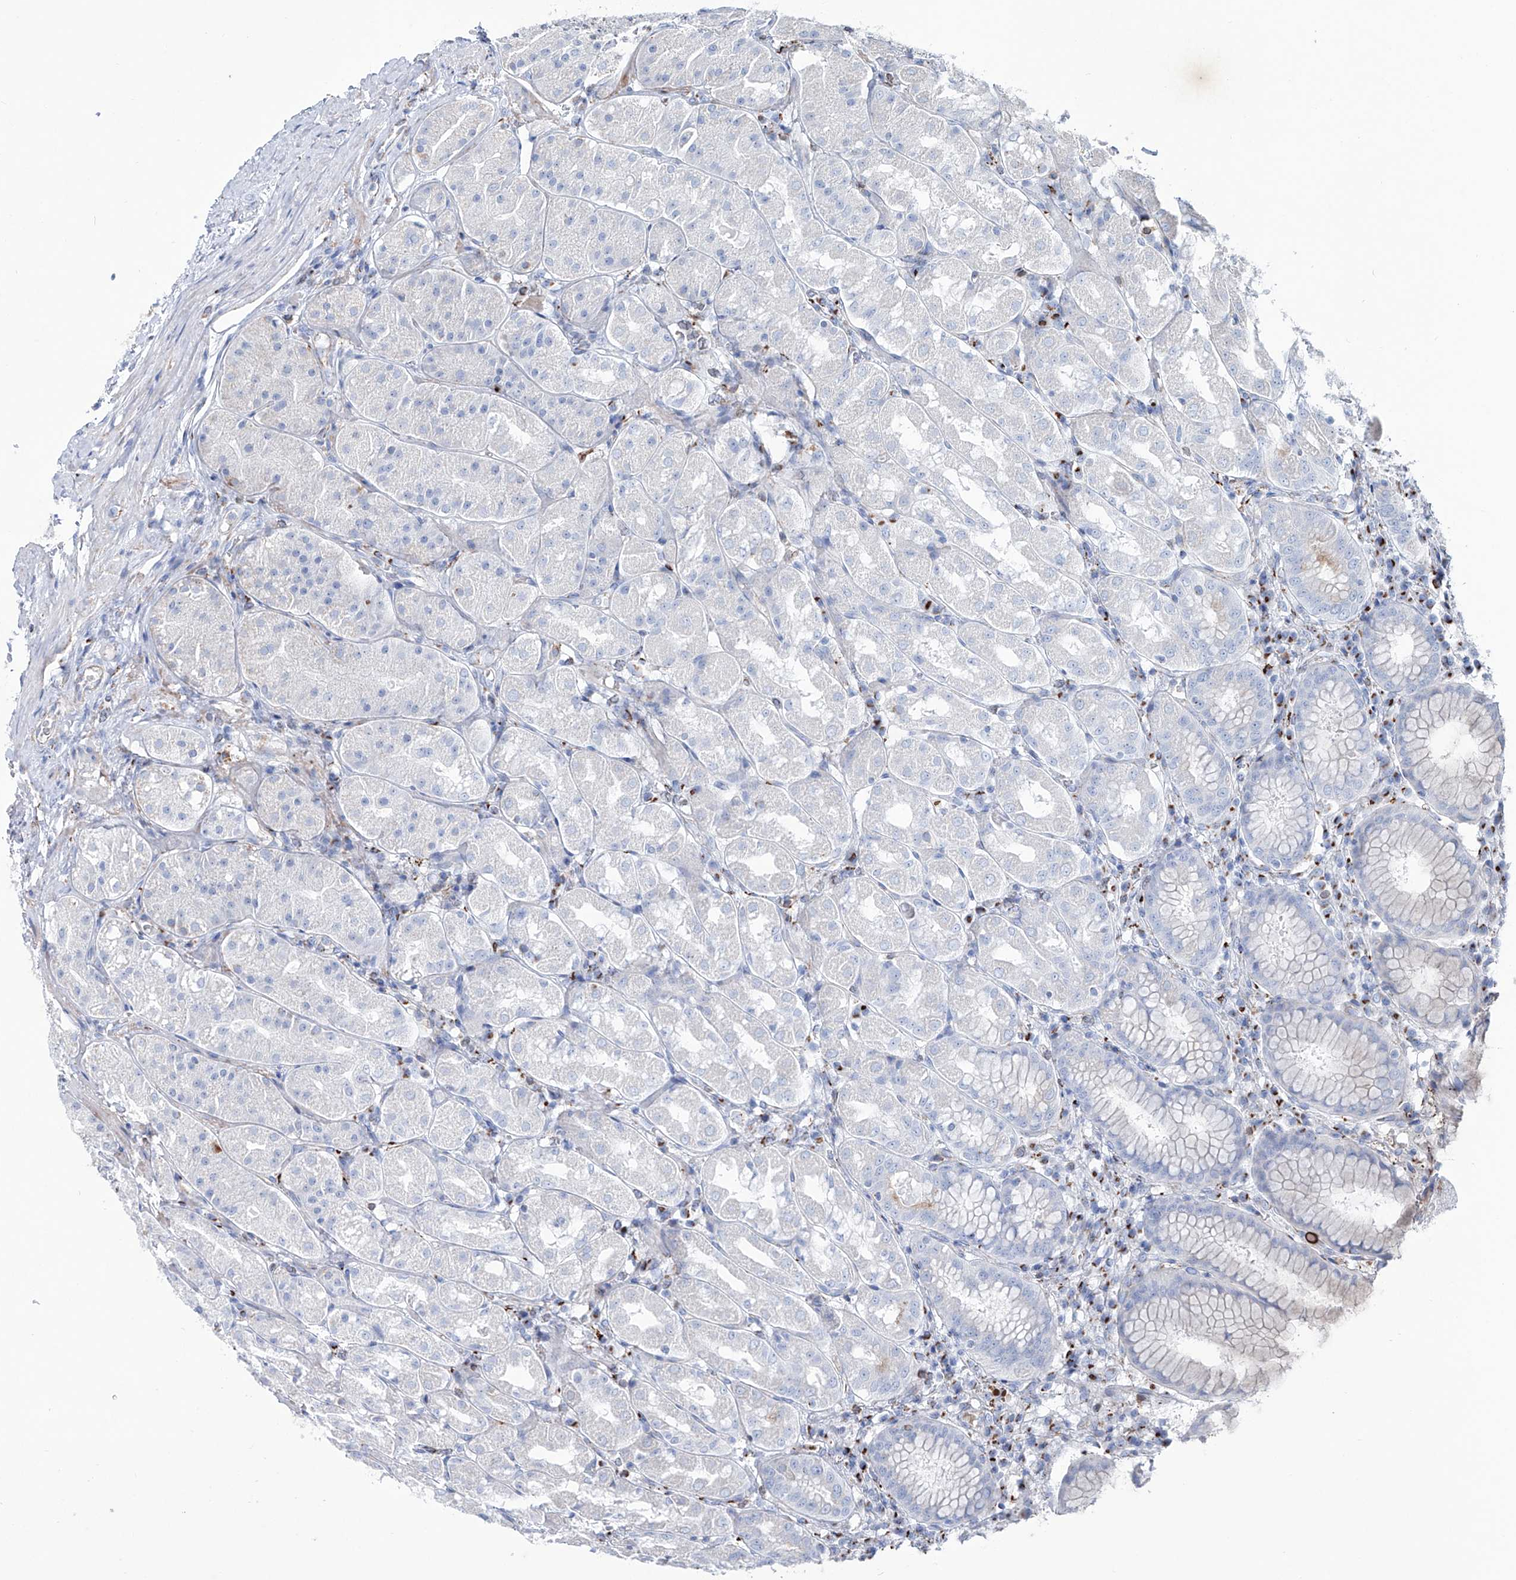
{"staining": {"intensity": "negative", "quantity": "none", "location": "none"}, "tissue": "stomach", "cell_type": "Glandular cells", "image_type": "normal", "snomed": [{"axis": "morphology", "description": "Normal tissue, NOS"}, {"axis": "topography", "description": "Stomach"}, {"axis": "topography", "description": "Stomach, lower"}], "caption": "High power microscopy photomicrograph of an immunohistochemistry (IHC) photomicrograph of benign stomach, revealing no significant positivity in glandular cells.", "gene": "CDH5", "patient": {"sex": "female", "age": 56}}